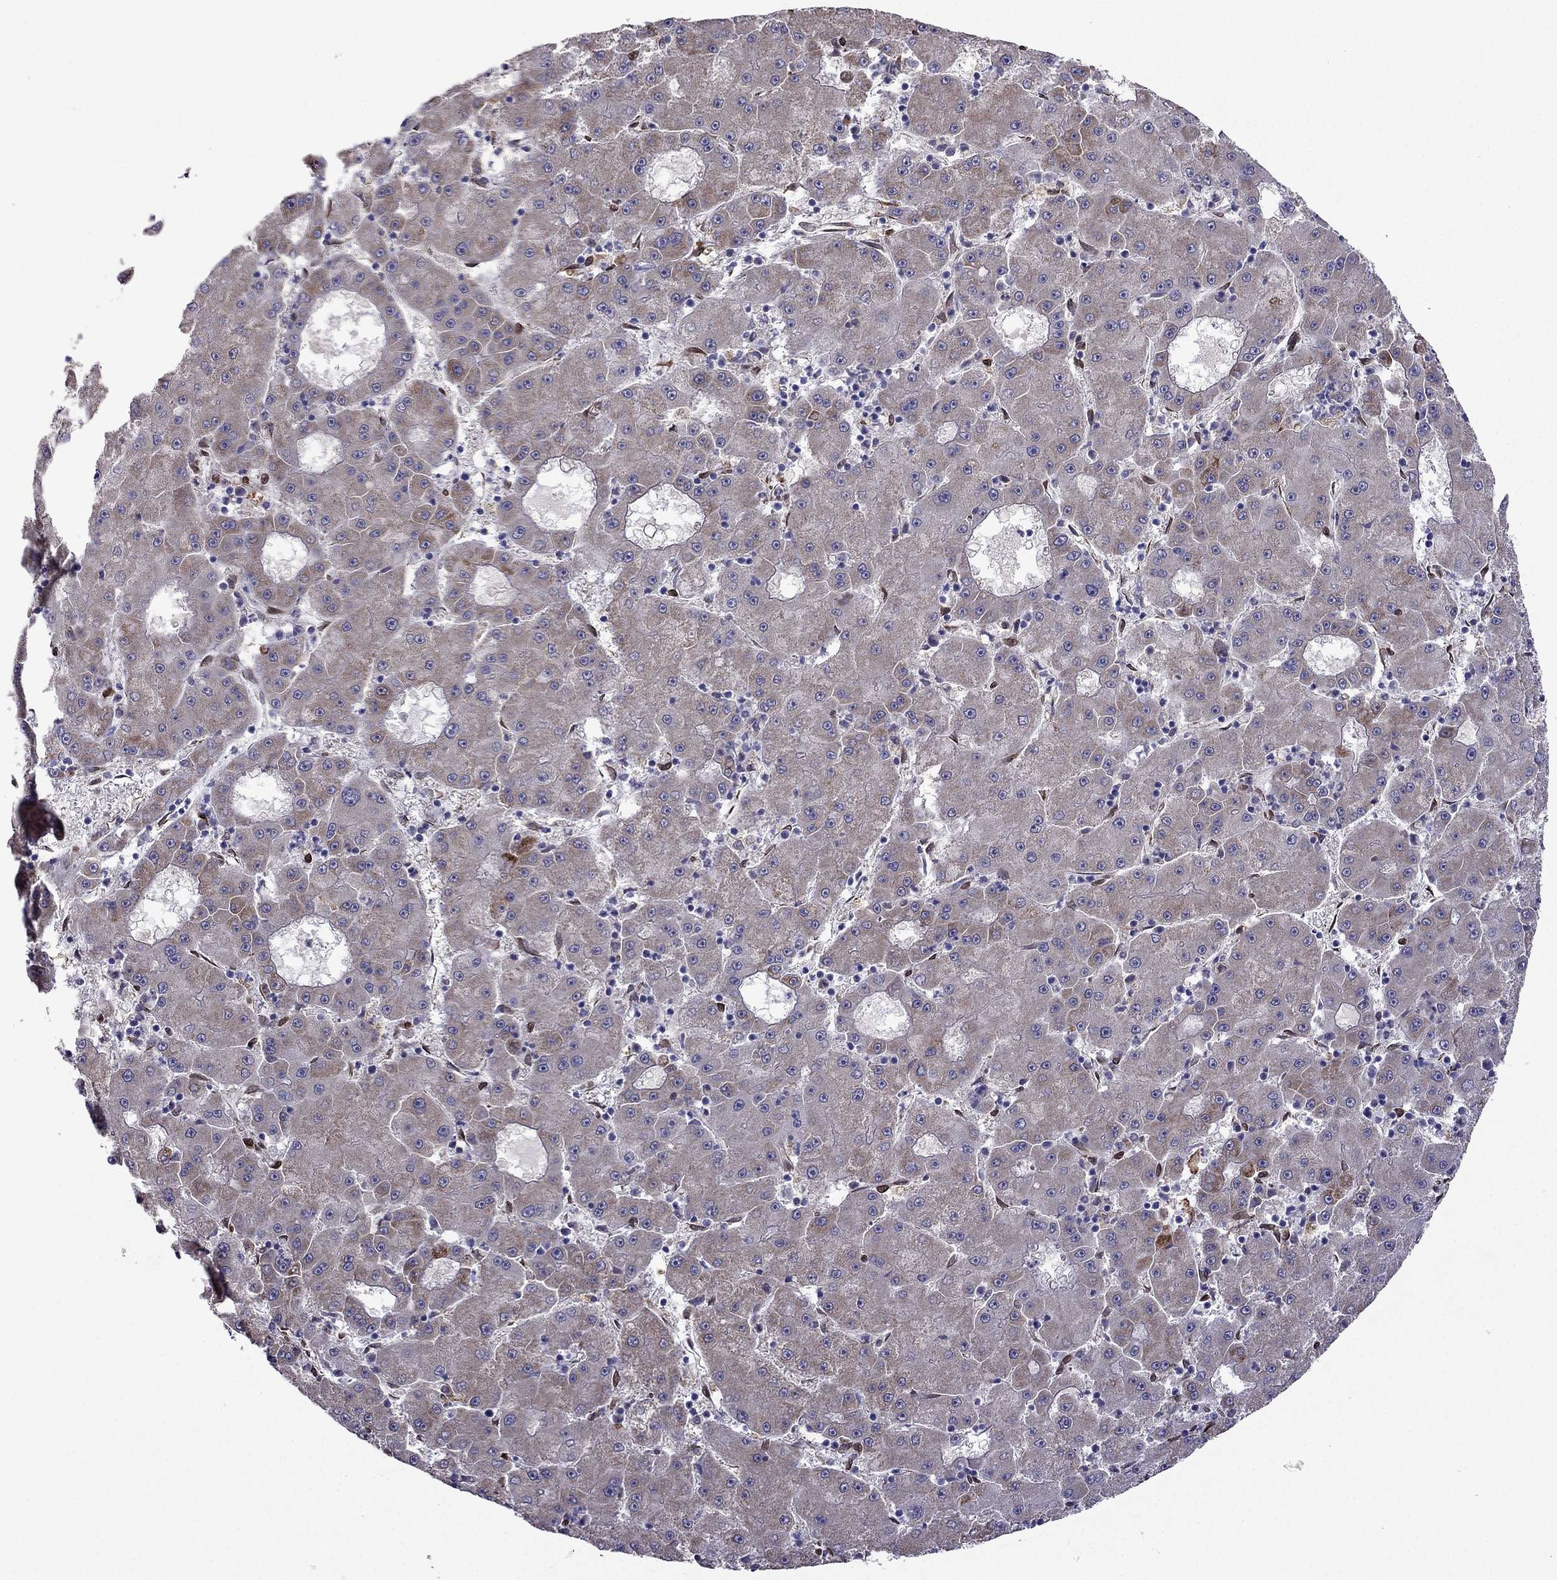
{"staining": {"intensity": "weak", "quantity": "<25%", "location": "cytoplasmic/membranous"}, "tissue": "liver cancer", "cell_type": "Tumor cells", "image_type": "cancer", "snomed": [{"axis": "morphology", "description": "Carcinoma, Hepatocellular, NOS"}, {"axis": "topography", "description": "Liver"}], "caption": "Immunohistochemistry photomicrograph of human liver hepatocellular carcinoma stained for a protein (brown), which exhibits no staining in tumor cells.", "gene": "IKBIP", "patient": {"sex": "male", "age": 73}}